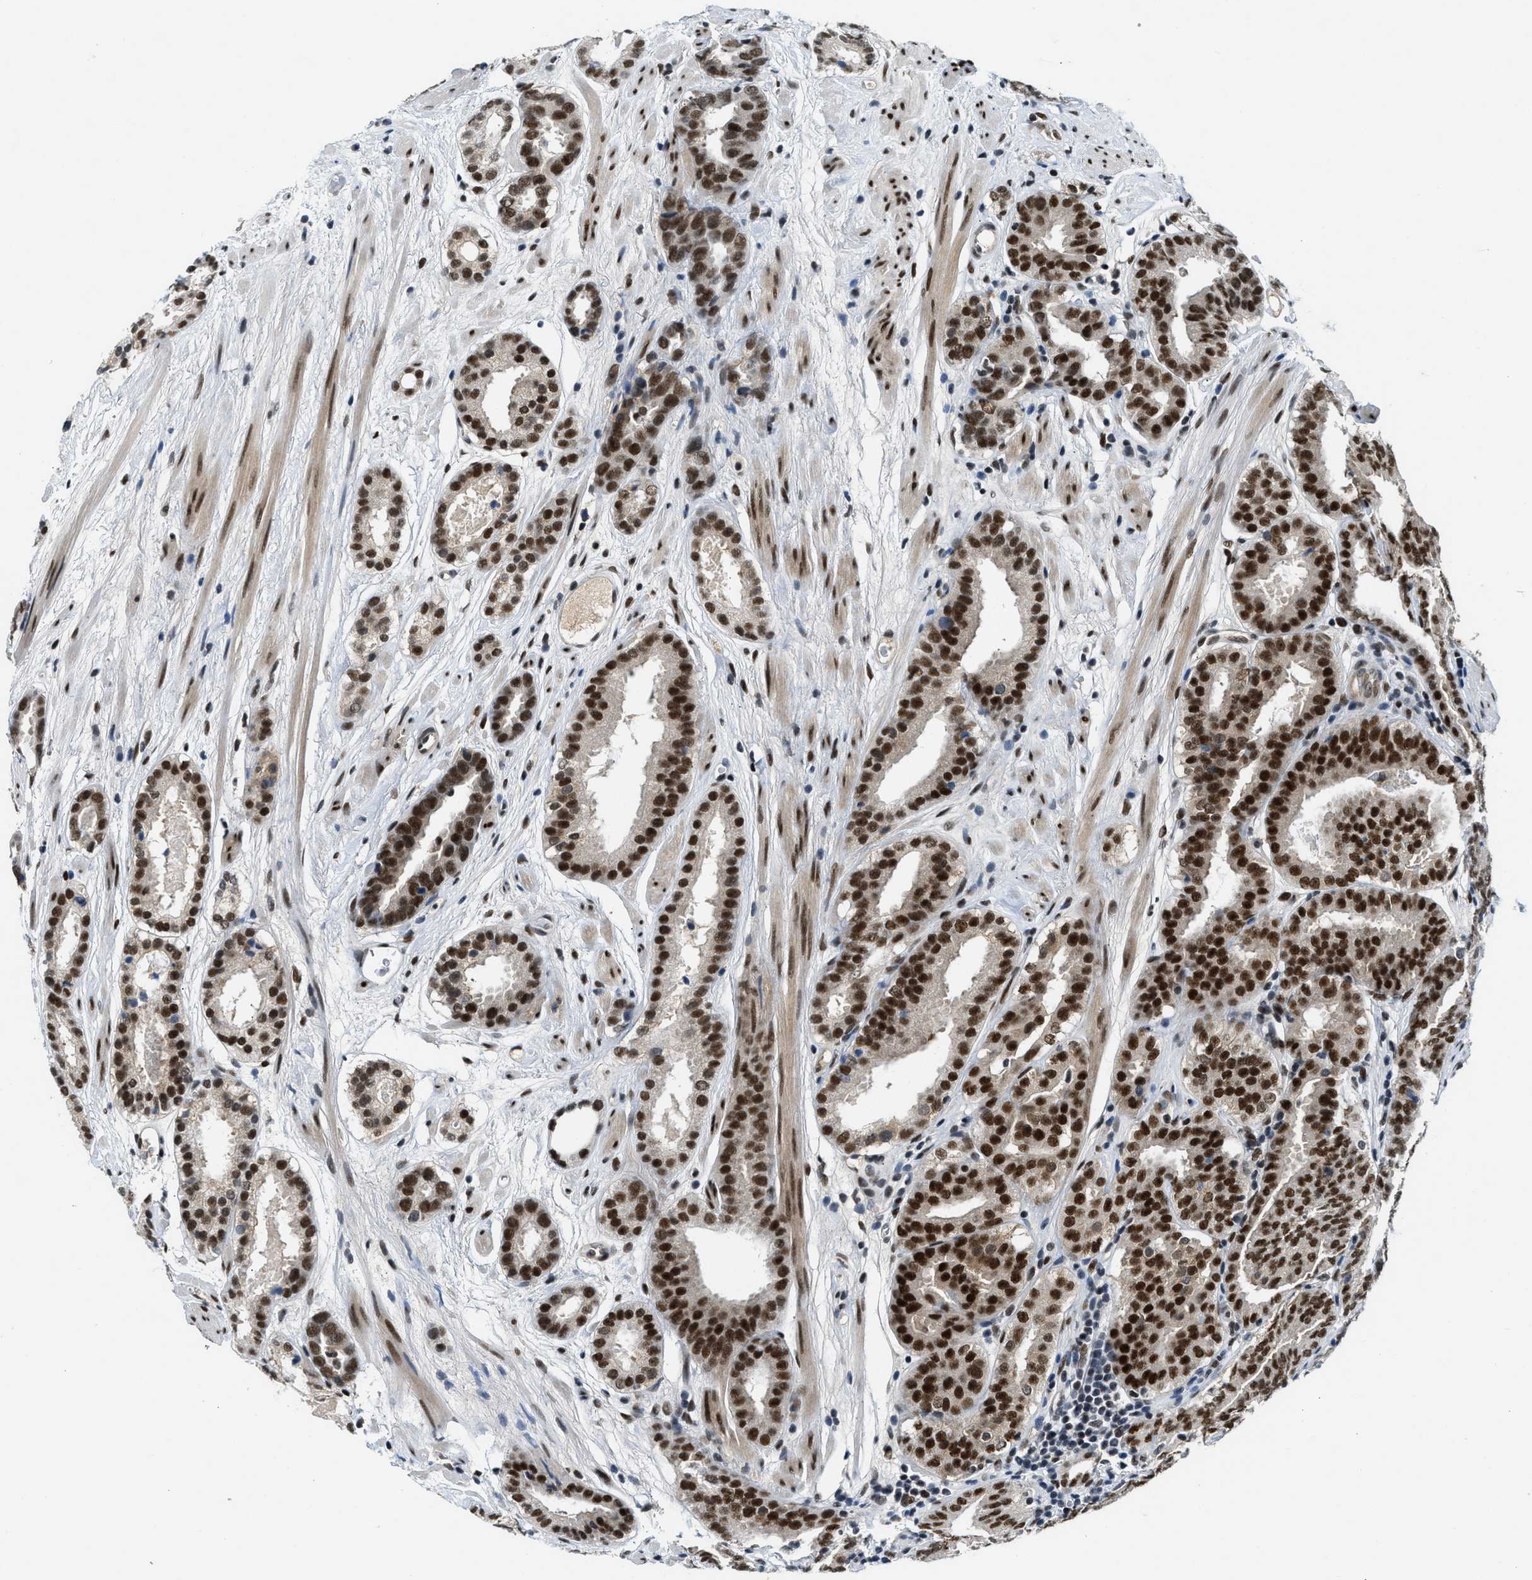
{"staining": {"intensity": "strong", "quantity": ">75%", "location": "nuclear"}, "tissue": "prostate cancer", "cell_type": "Tumor cells", "image_type": "cancer", "snomed": [{"axis": "morphology", "description": "Adenocarcinoma, Low grade"}, {"axis": "topography", "description": "Prostate"}], "caption": "Immunohistochemical staining of human prostate cancer displays high levels of strong nuclear expression in about >75% of tumor cells.", "gene": "NCOA1", "patient": {"sex": "male", "age": 69}}